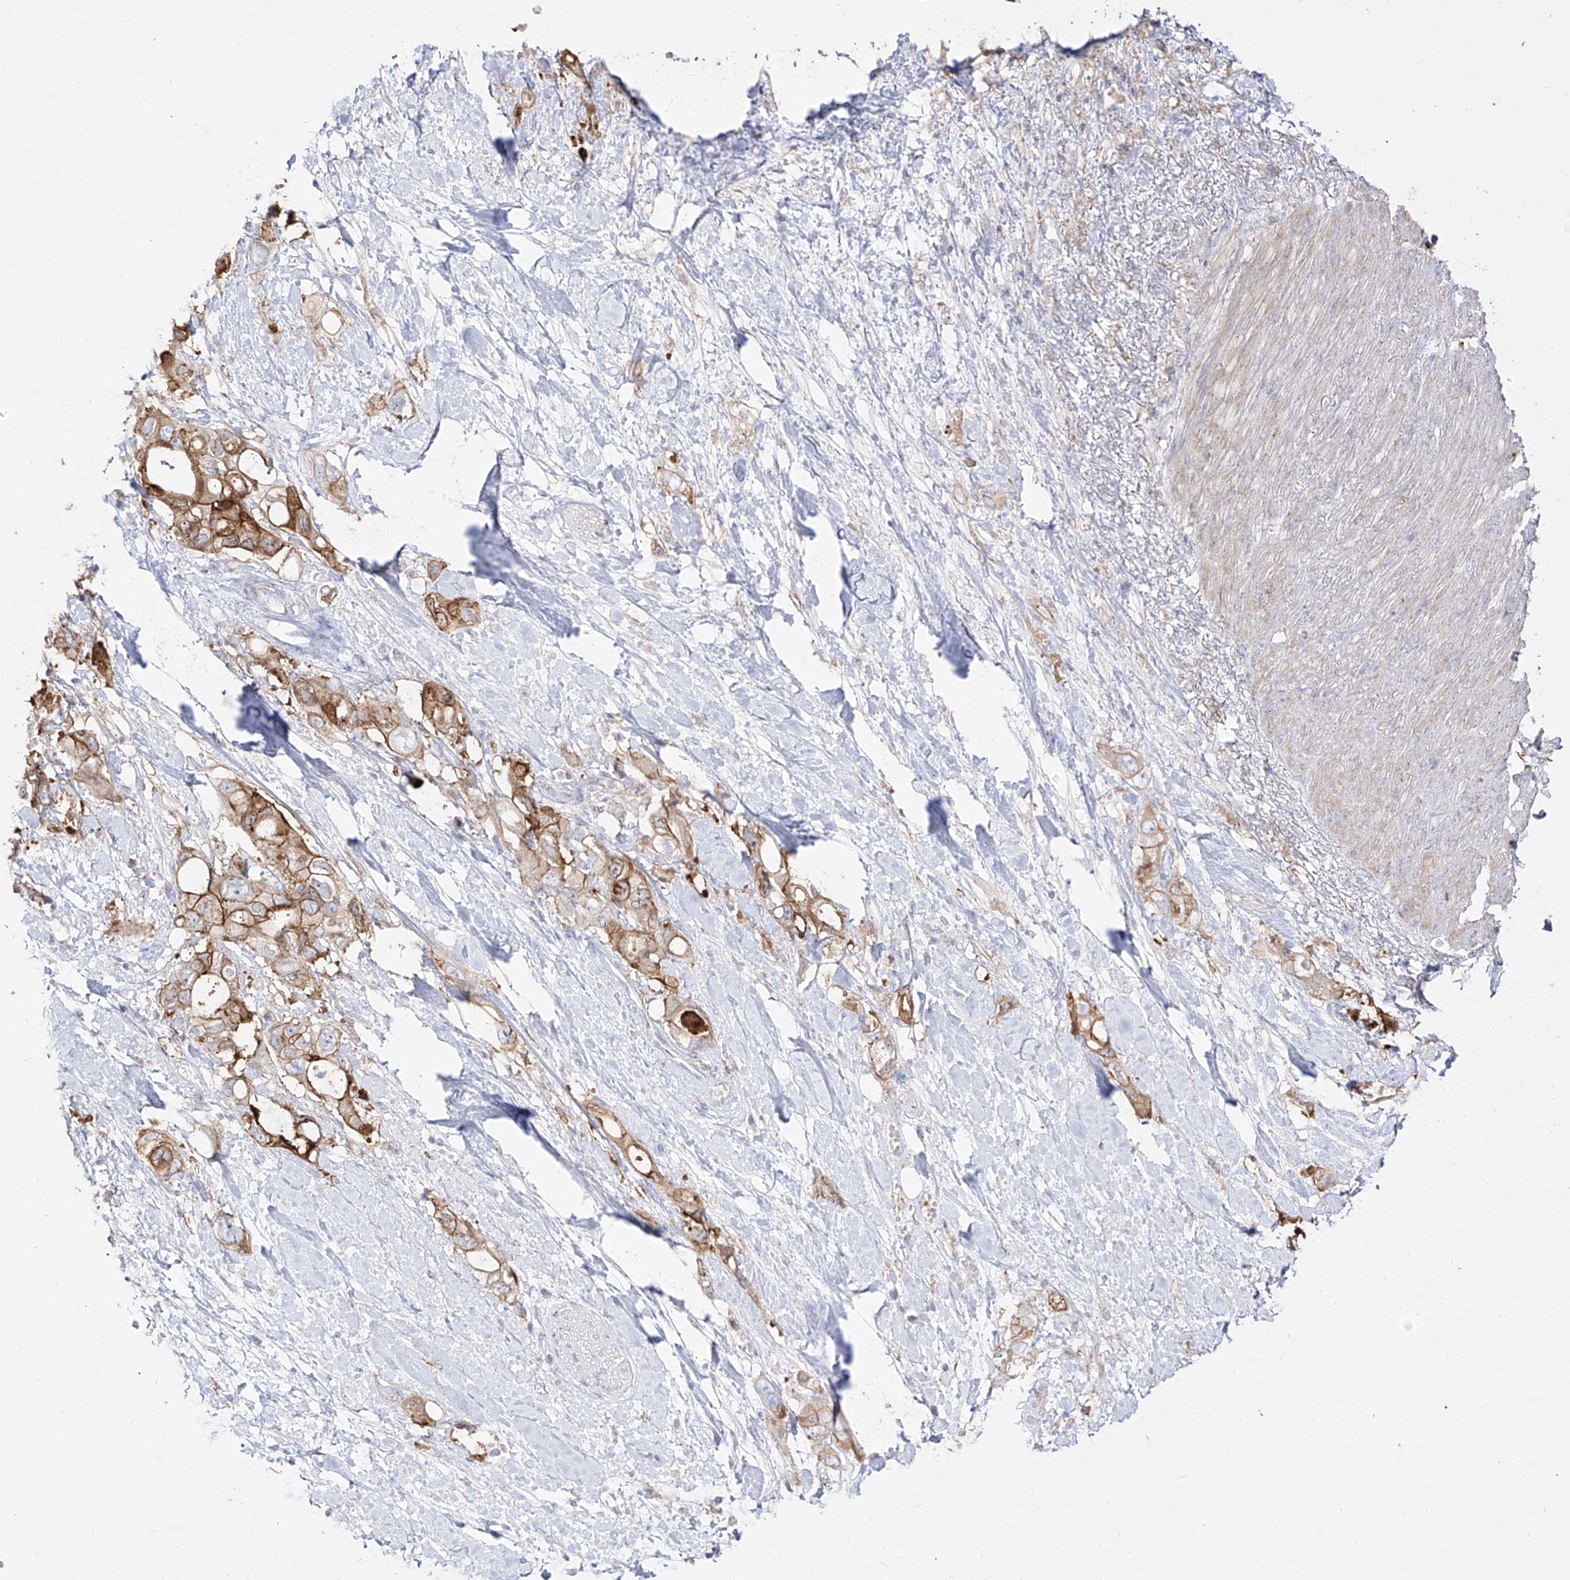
{"staining": {"intensity": "moderate", "quantity": ">75%", "location": "cytoplasmic/membranous"}, "tissue": "pancreatic cancer", "cell_type": "Tumor cells", "image_type": "cancer", "snomed": [{"axis": "morphology", "description": "Adenocarcinoma, NOS"}, {"axis": "topography", "description": "Pancreas"}], "caption": "Pancreatic cancer (adenocarcinoma) stained for a protein displays moderate cytoplasmic/membranous positivity in tumor cells.", "gene": "ZGRF1", "patient": {"sex": "female", "age": 56}}